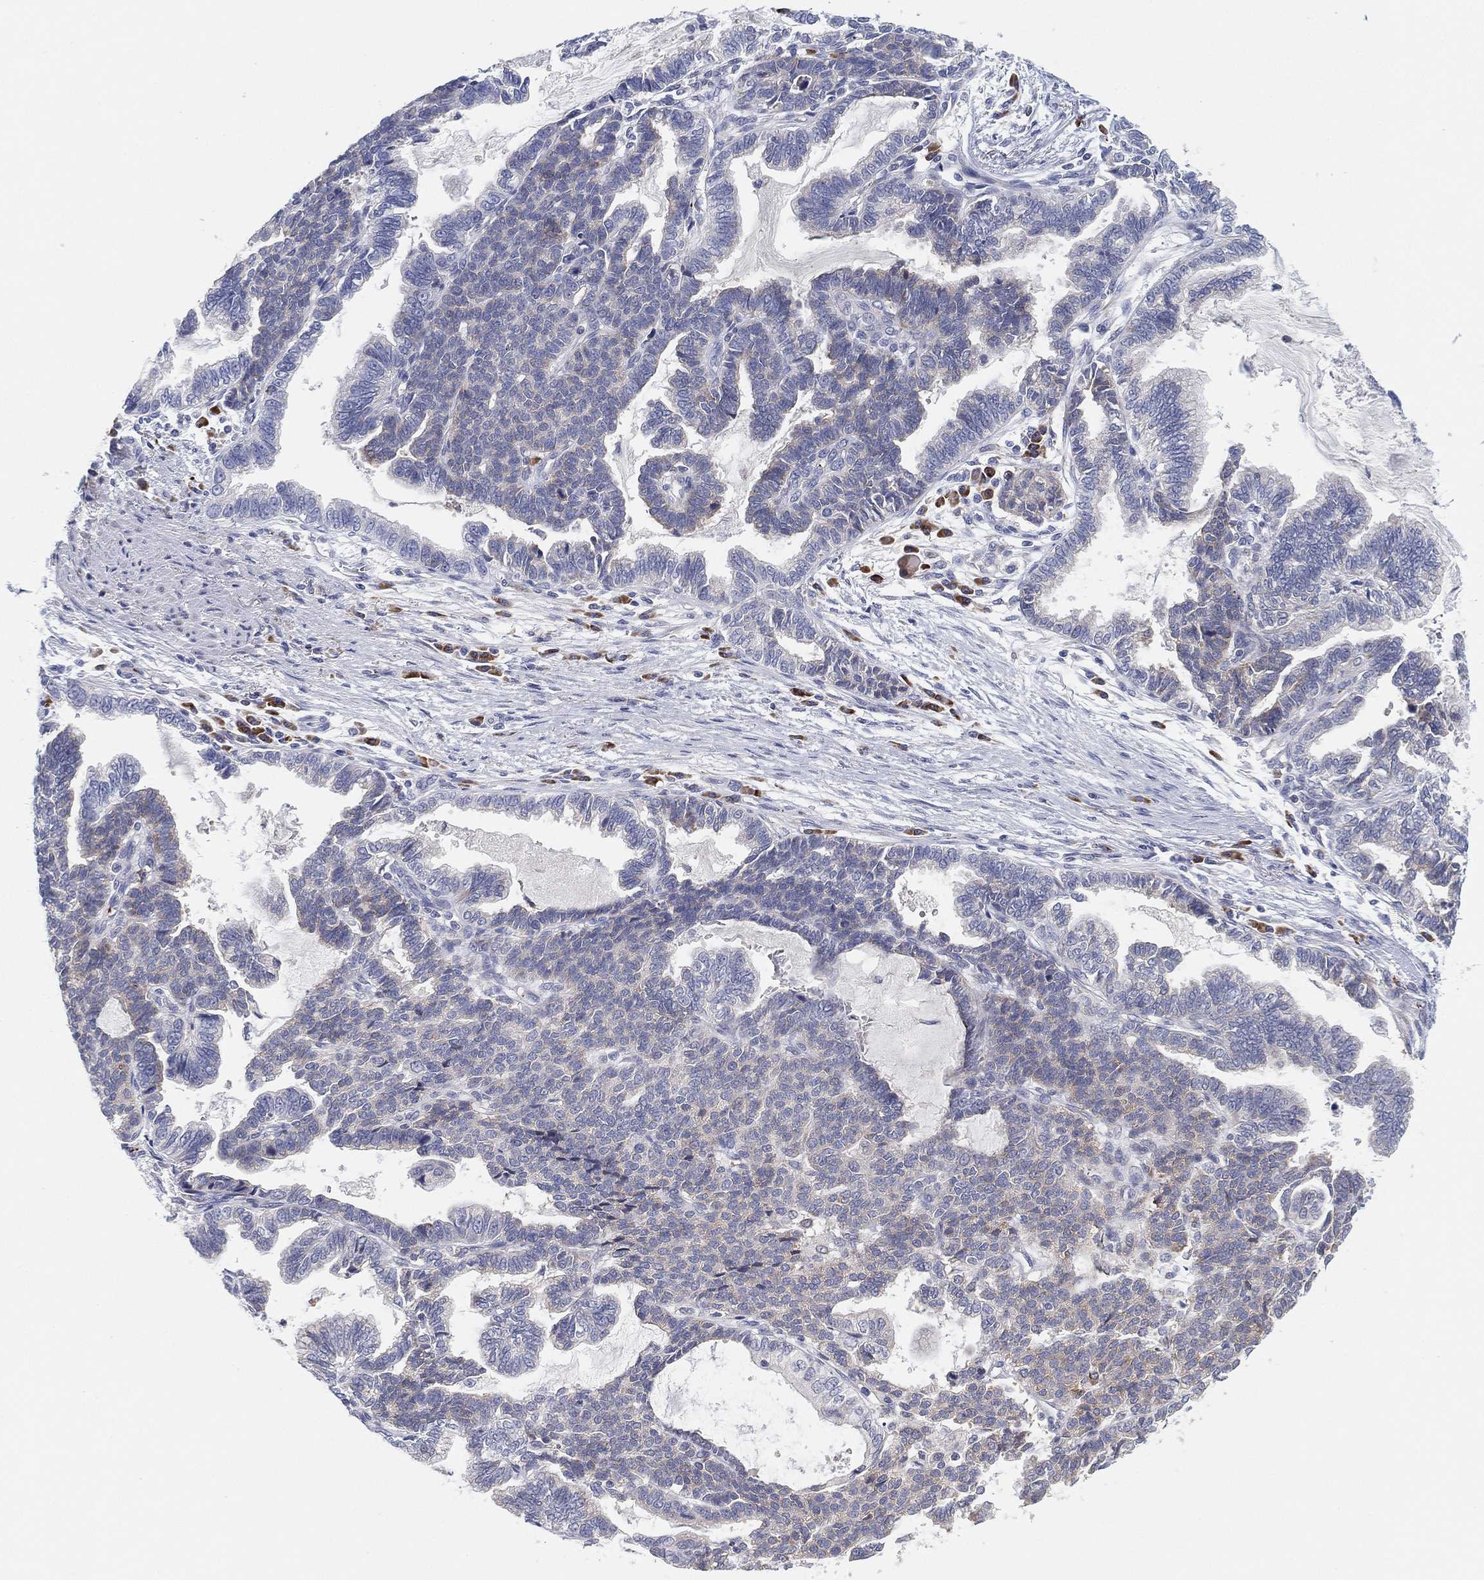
{"staining": {"intensity": "negative", "quantity": "none", "location": "none"}, "tissue": "stomach cancer", "cell_type": "Tumor cells", "image_type": "cancer", "snomed": [{"axis": "morphology", "description": "Adenocarcinoma, NOS"}, {"axis": "topography", "description": "Stomach"}], "caption": "DAB immunohistochemical staining of human stomach cancer (adenocarcinoma) shows no significant positivity in tumor cells.", "gene": "TMEM40", "patient": {"sex": "male", "age": 83}}